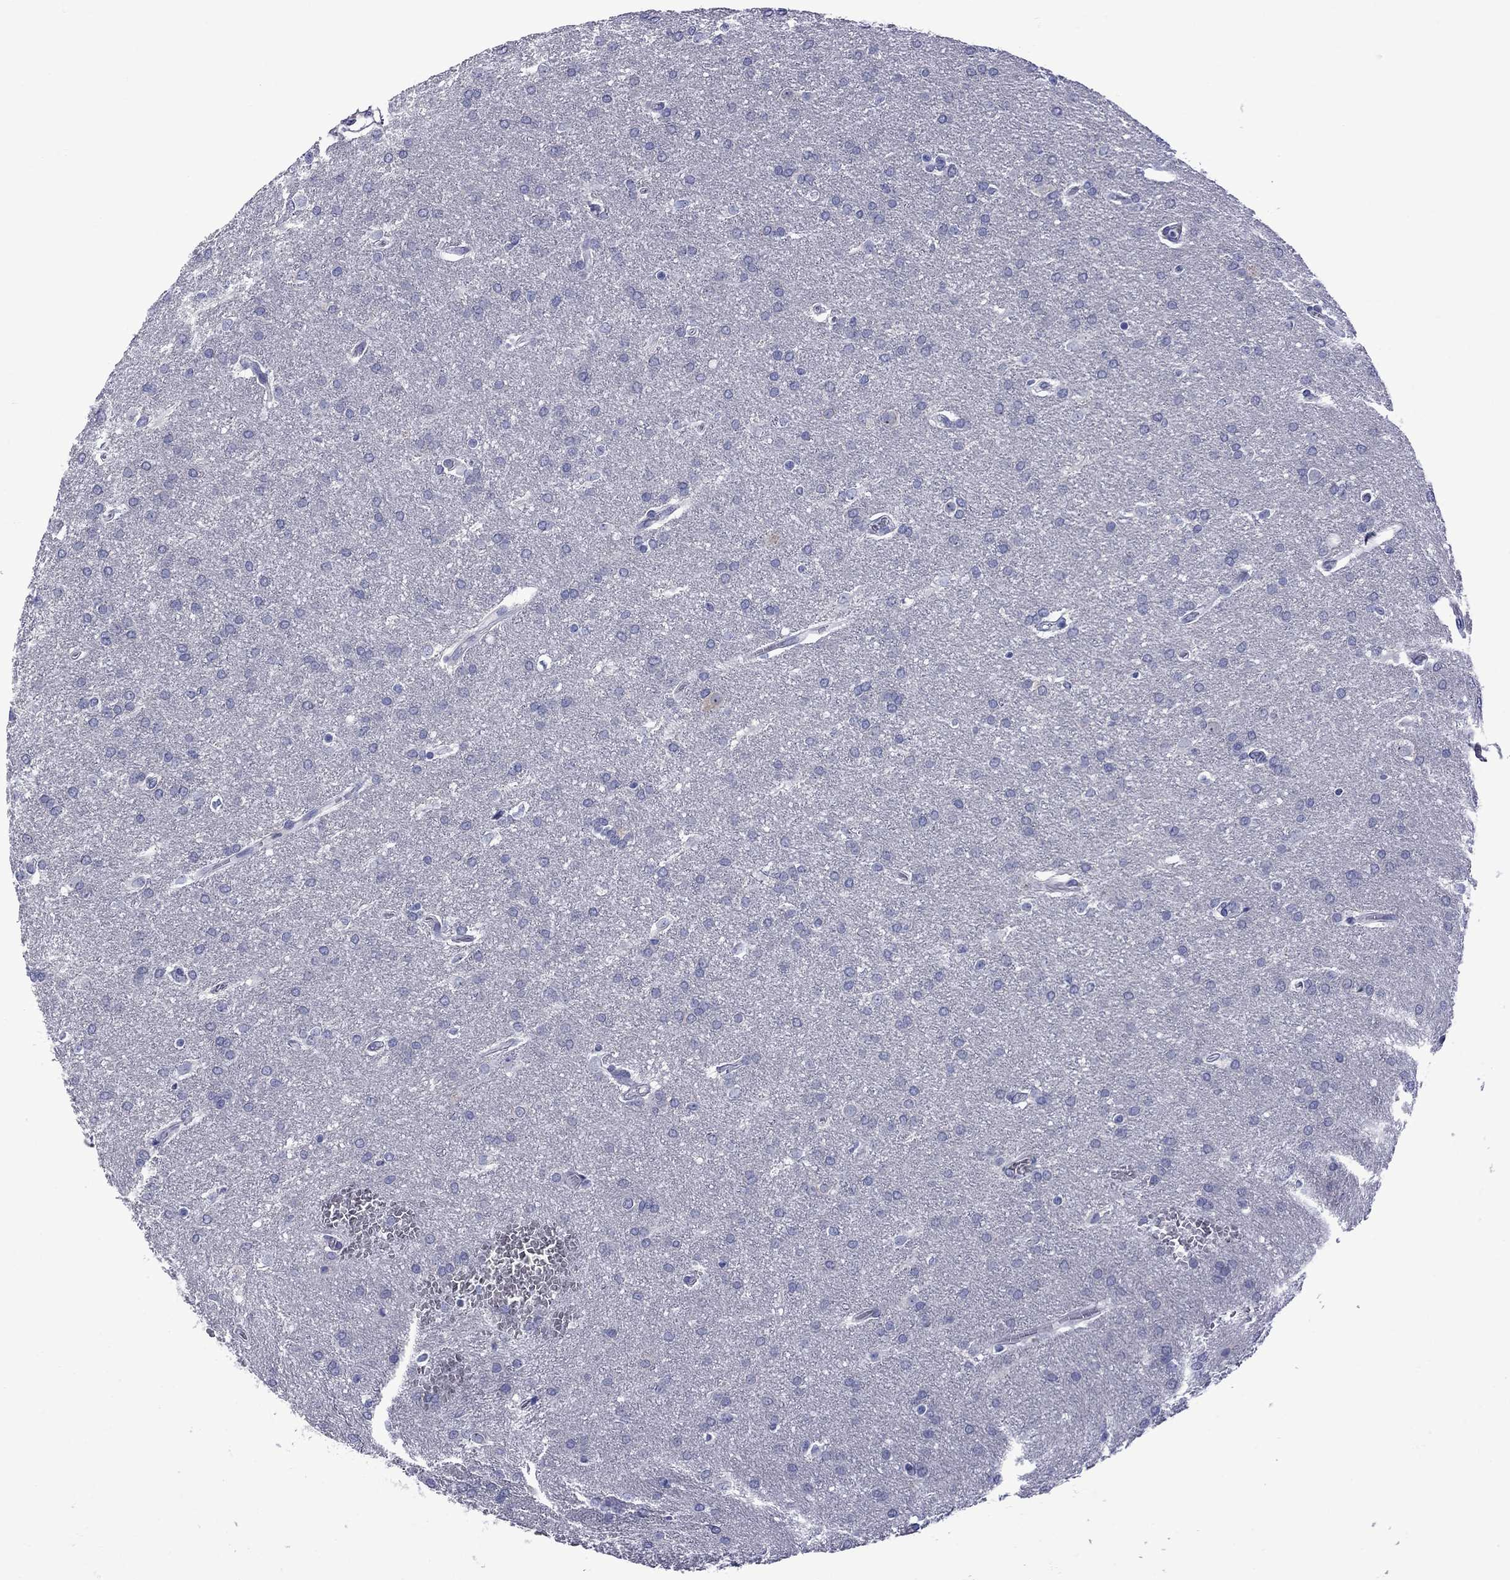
{"staining": {"intensity": "negative", "quantity": "none", "location": "none"}, "tissue": "glioma", "cell_type": "Tumor cells", "image_type": "cancer", "snomed": [{"axis": "morphology", "description": "Glioma, malignant, Low grade"}, {"axis": "topography", "description": "Brain"}], "caption": "Low-grade glioma (malignant) was stained to show a protein in brown. There is no significant staining in tumor cells.", "gene": "EPPIN", "patient": {"sex": "female", "age": 32}}